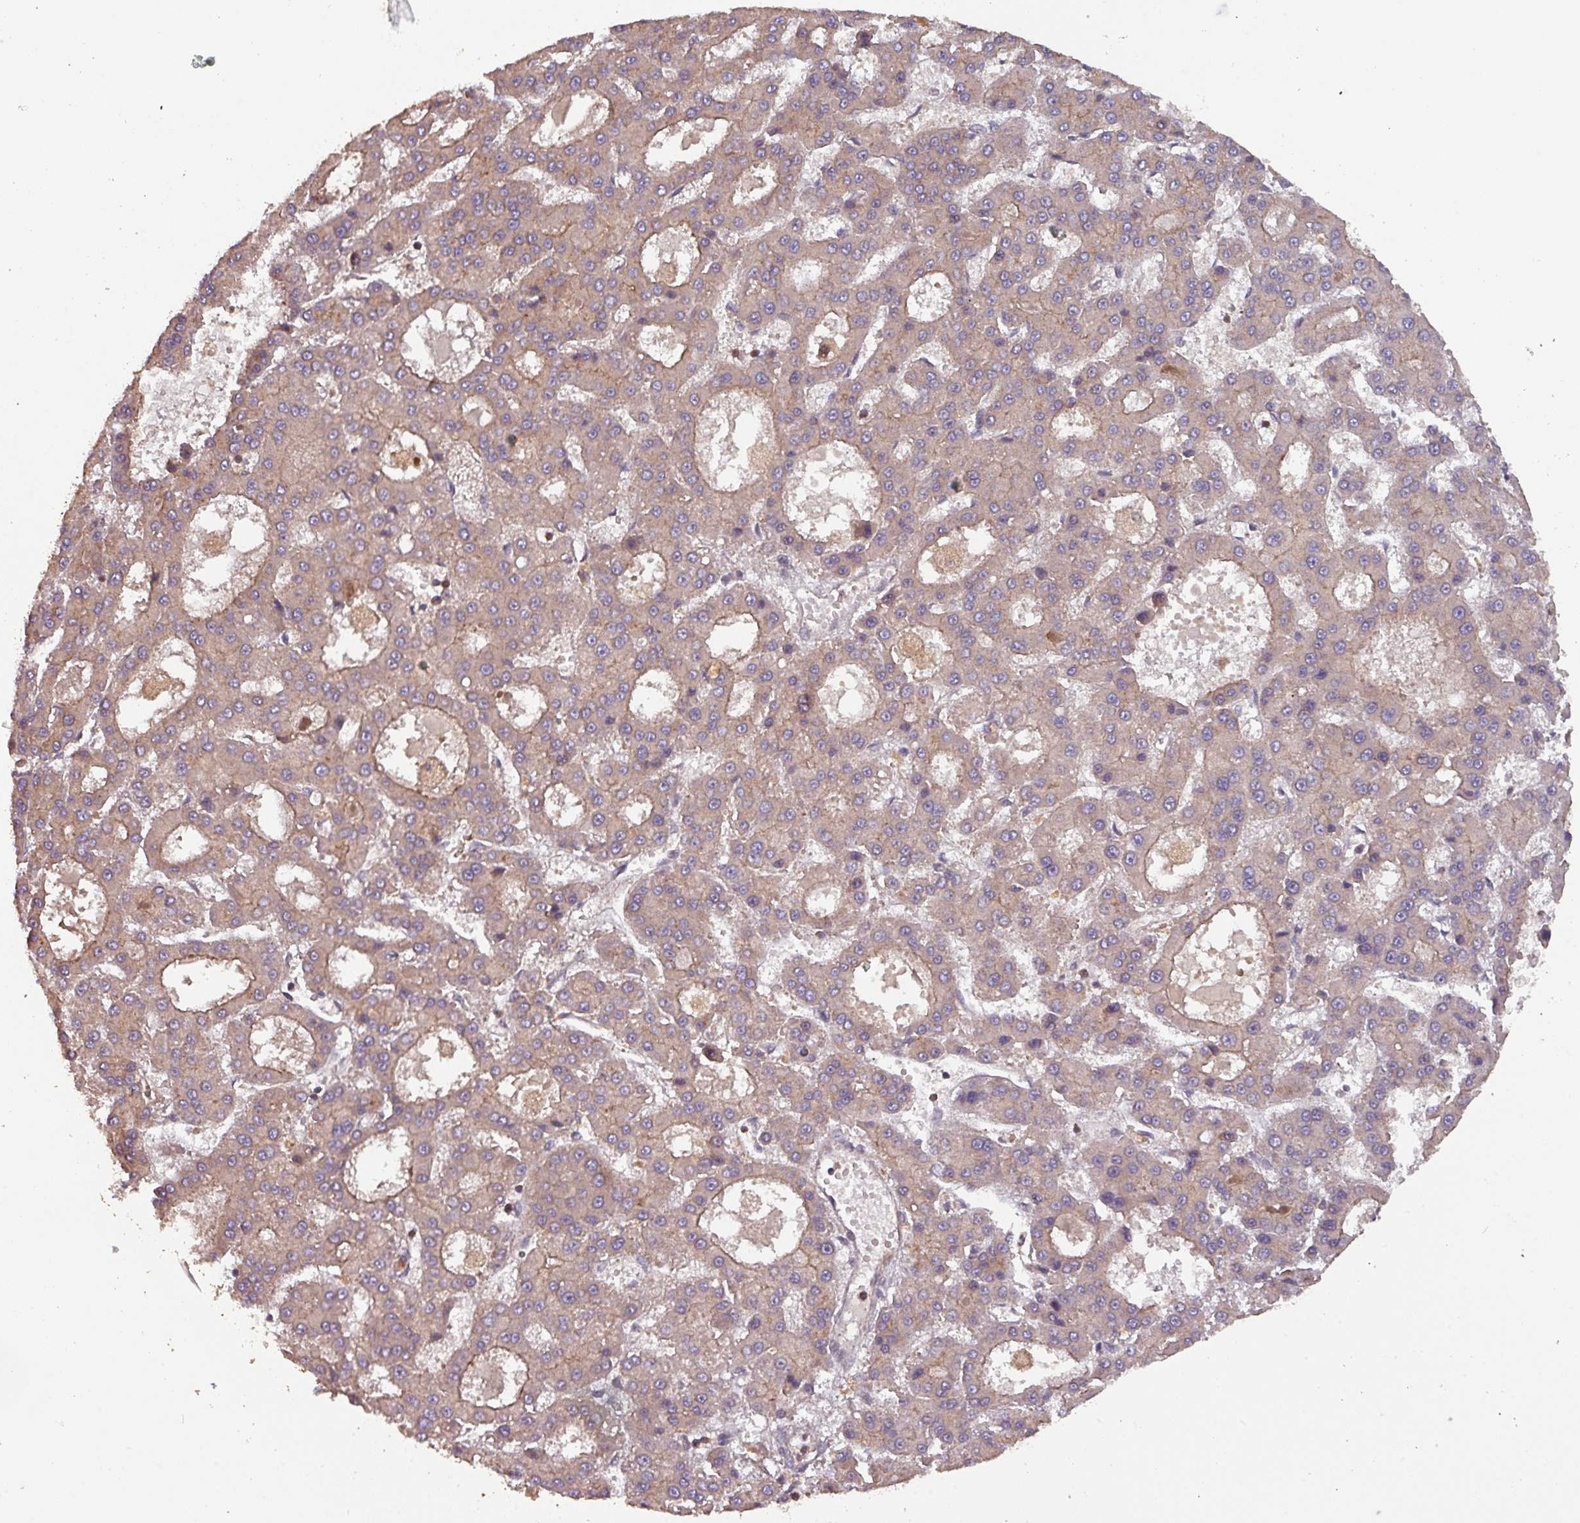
{"staining": {"intensity": "weak", "quantity": ">75%", "location": "cytoplasmic/membranous"}, "tissue": "liver cancer", "cell_type": "Tumor cells", "image_type": "cancer", "snomed": [{"axis": "morphology", "description": "Carcinoma, Hepatocellular, NOS"}, {"axis": "topography", "description": "Liver"}], "caption": "Tumor cells display weak cytoplasmic/membranous staining in approximately >75% of cells in liver cancer (hepatocellular carcinoma).", "gene": "GSKIP", "patient": {"sex": "male", "age": 70}}